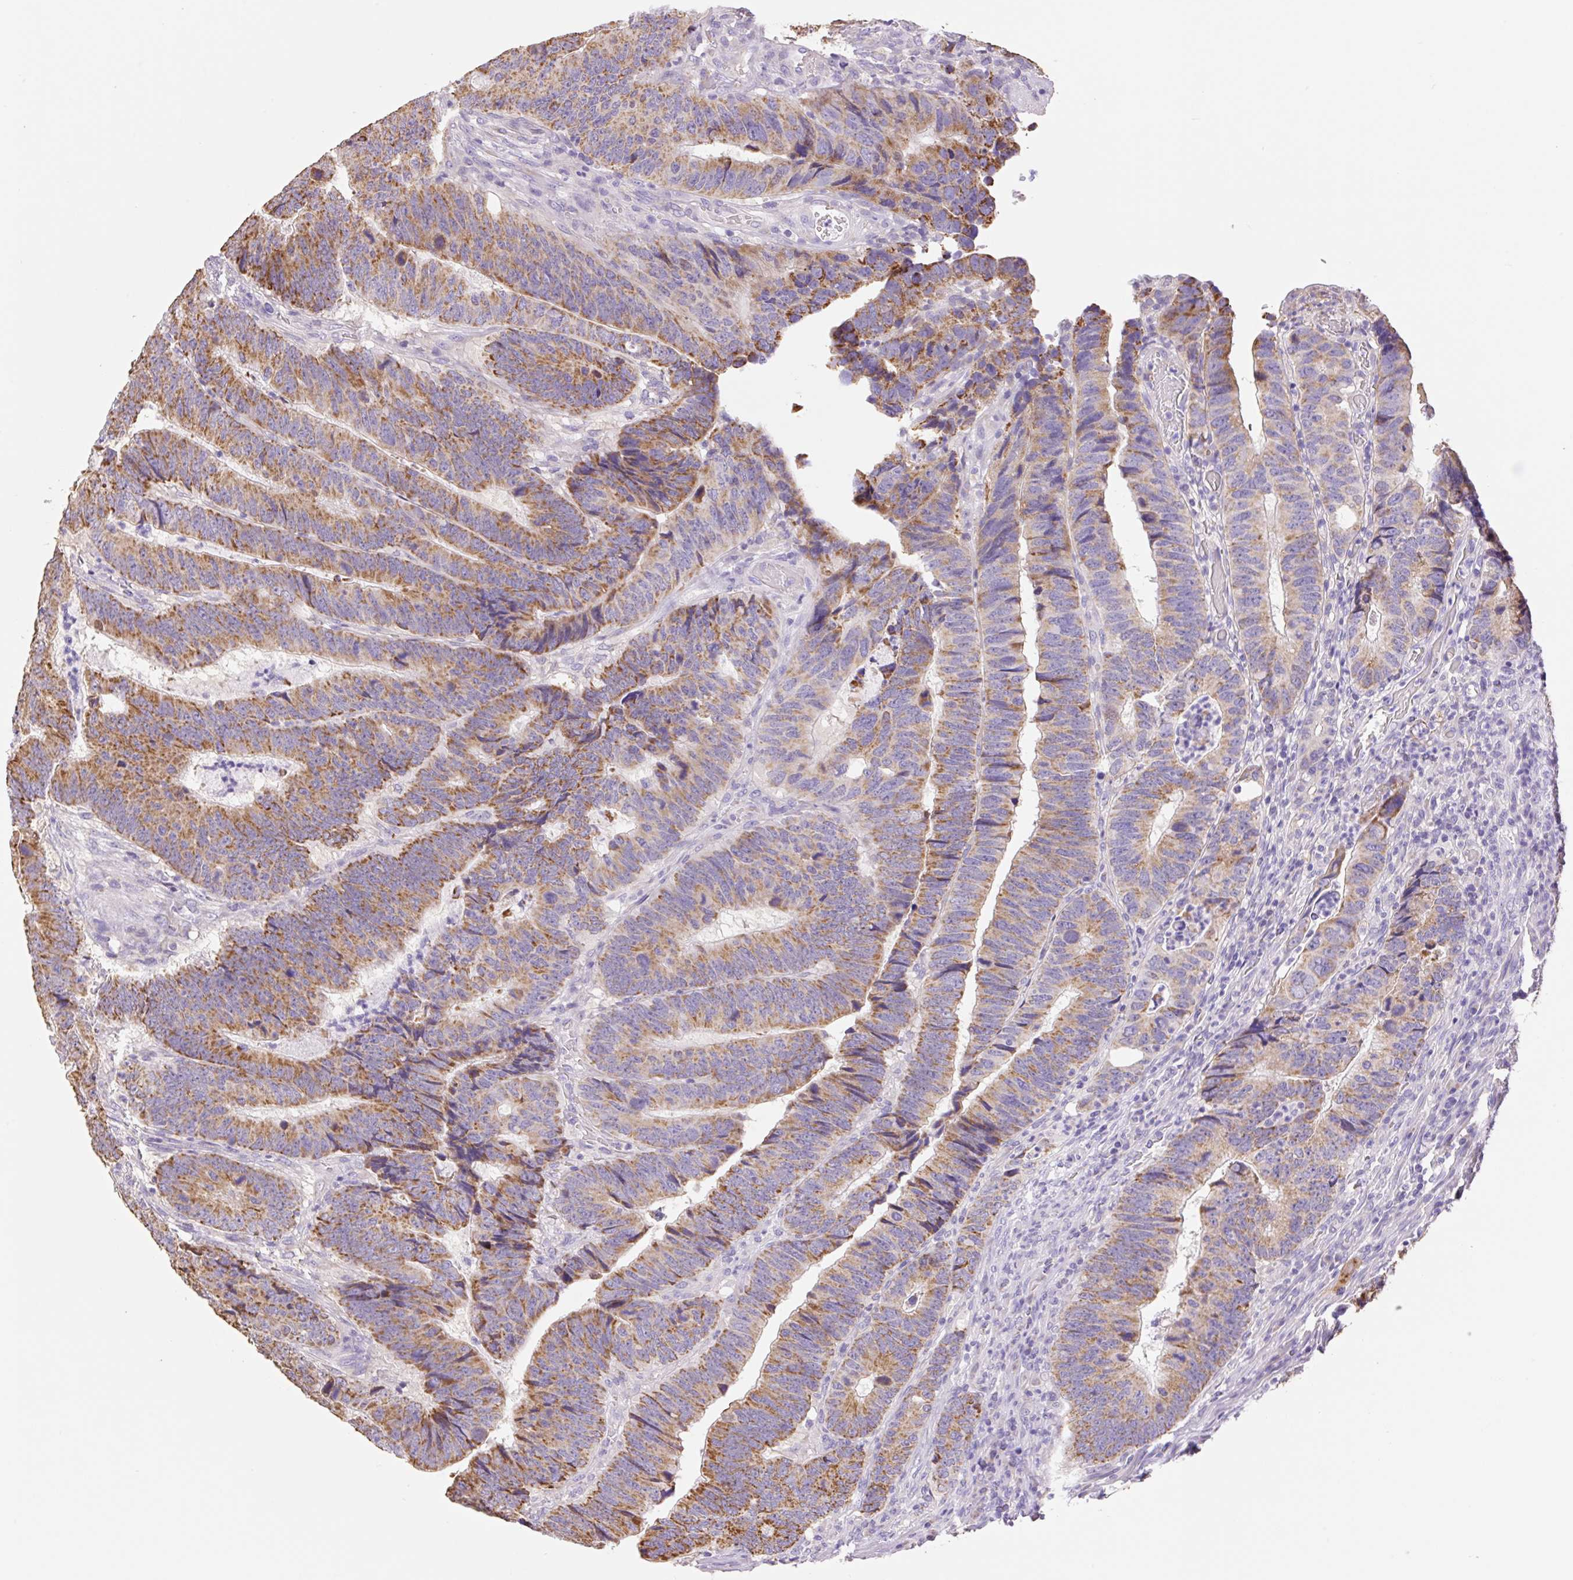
{"staining": {"intensity": "moderate", "quantity": ">75%", "location": "cytoplasmic/membranous"}, "tissue": "colorectal cancer", "cell_type": "Tumor cells", "image_type": "cancer", "snomed": [{"axis": "morphology", "description": "Adenocarcinoma, NOS"}, {"axis": "topography", "description": "Colon"}], "caption": "The micrograph shows staining of adenocarcinoma (colorectal), revealing moderate cytoplasmic/membranous protein staining (brown color) within tumor cells. (IHC, brightfield microscopy, high magnification).", "gene": "COPZ2", "patient": {"sex": "male", "age": 62}}